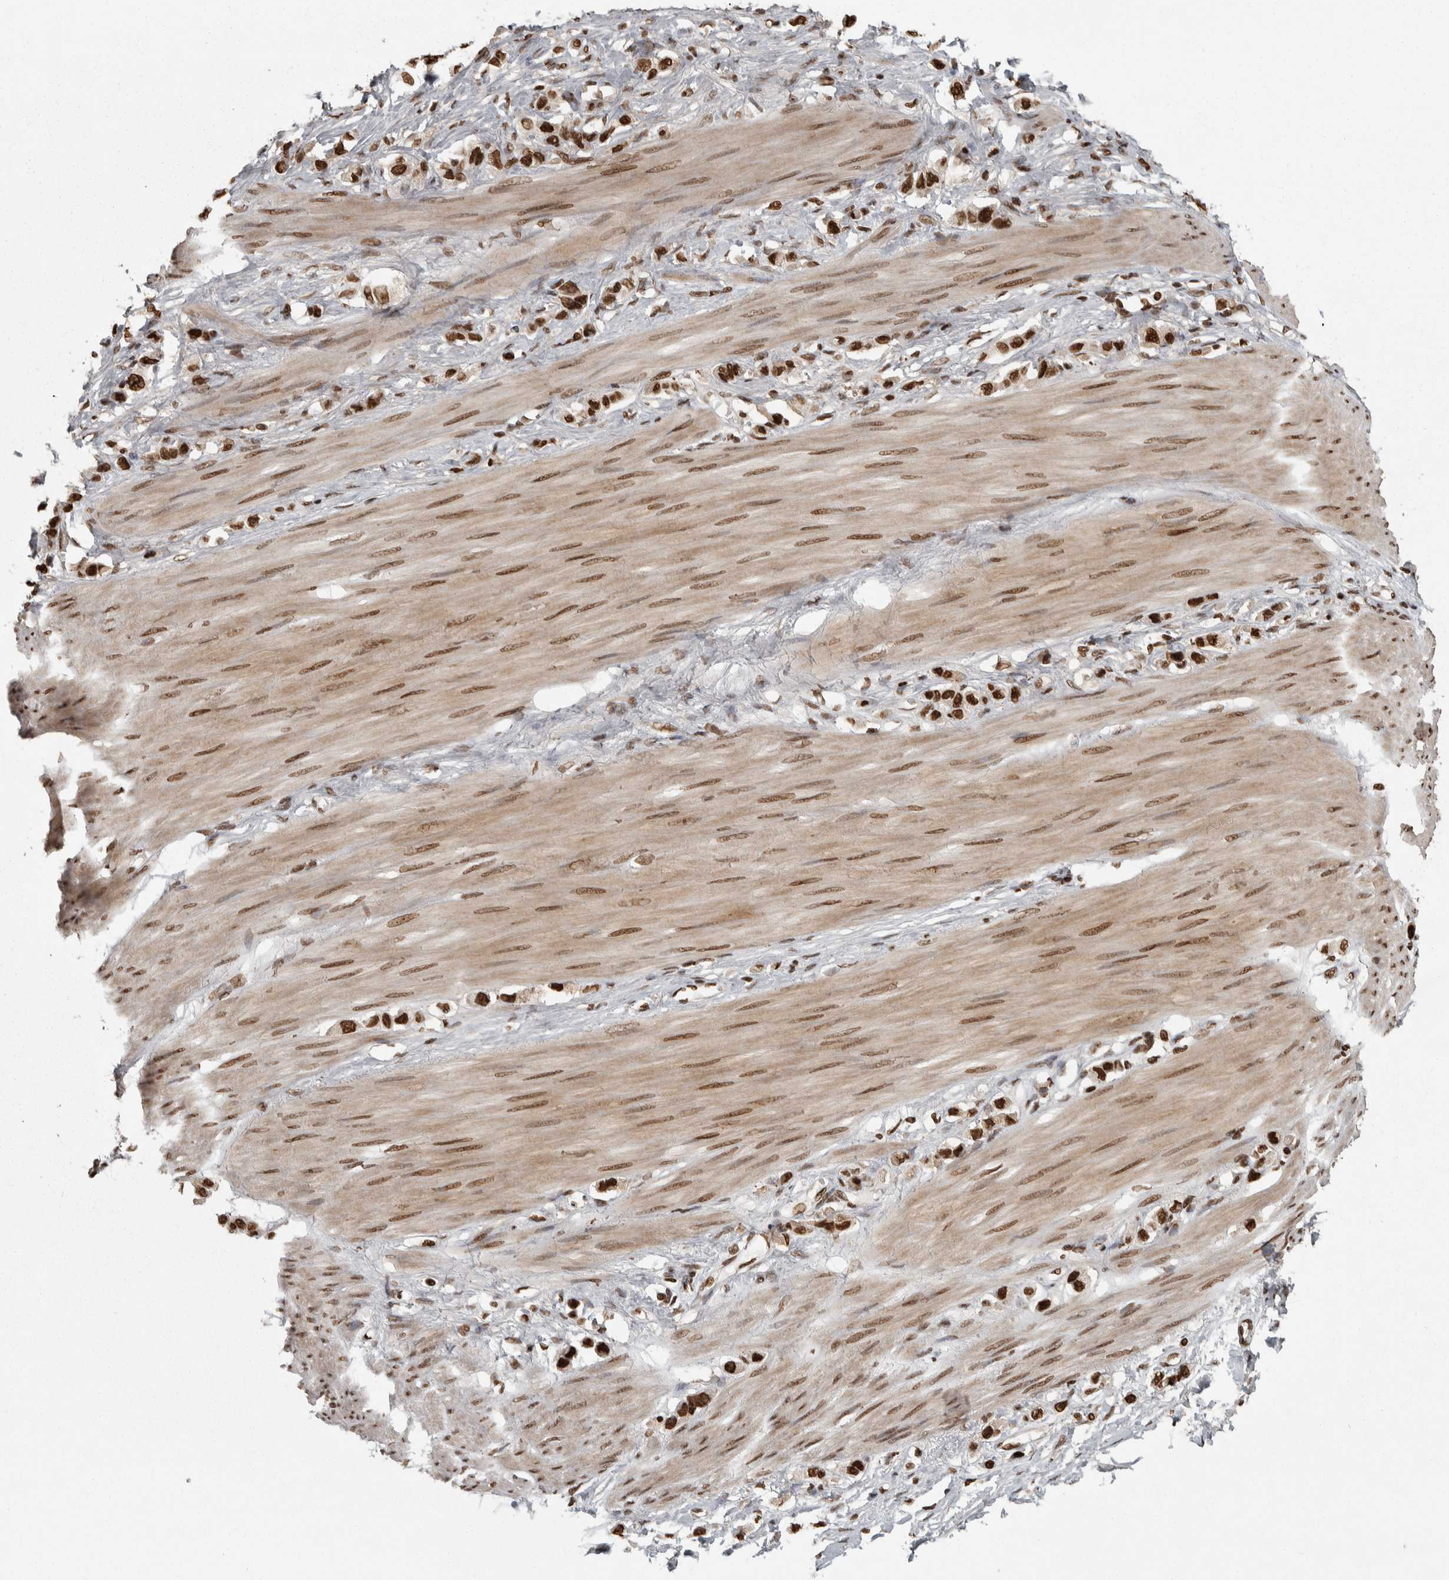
{"staining": {"intensity": "strong", "quantity": ">75%", "location": "nuclear"}, "tissue": "stomach cancer", "cell_type": "Tumor cells", "image_type": "cancer", "snomed": [{"axis": "morphology", "description": "Adenocarcinoma, NOS"}, {"axis": "topography", "description": "Stomach"}], "caption": "Immunohistochemical staining of human stomach adenocarcinoma demonstrates high levels of strong nuclear expression in approximately >75% of tumor cells. The protein is stained brown, and the nuclei are stained in blue (DAB (3,3'-diaminobenzidine) IHC with brightfield microscopy, high magnification).", "gene": "ZFHX4", "patient": {"sex": "female", "age": 65}}